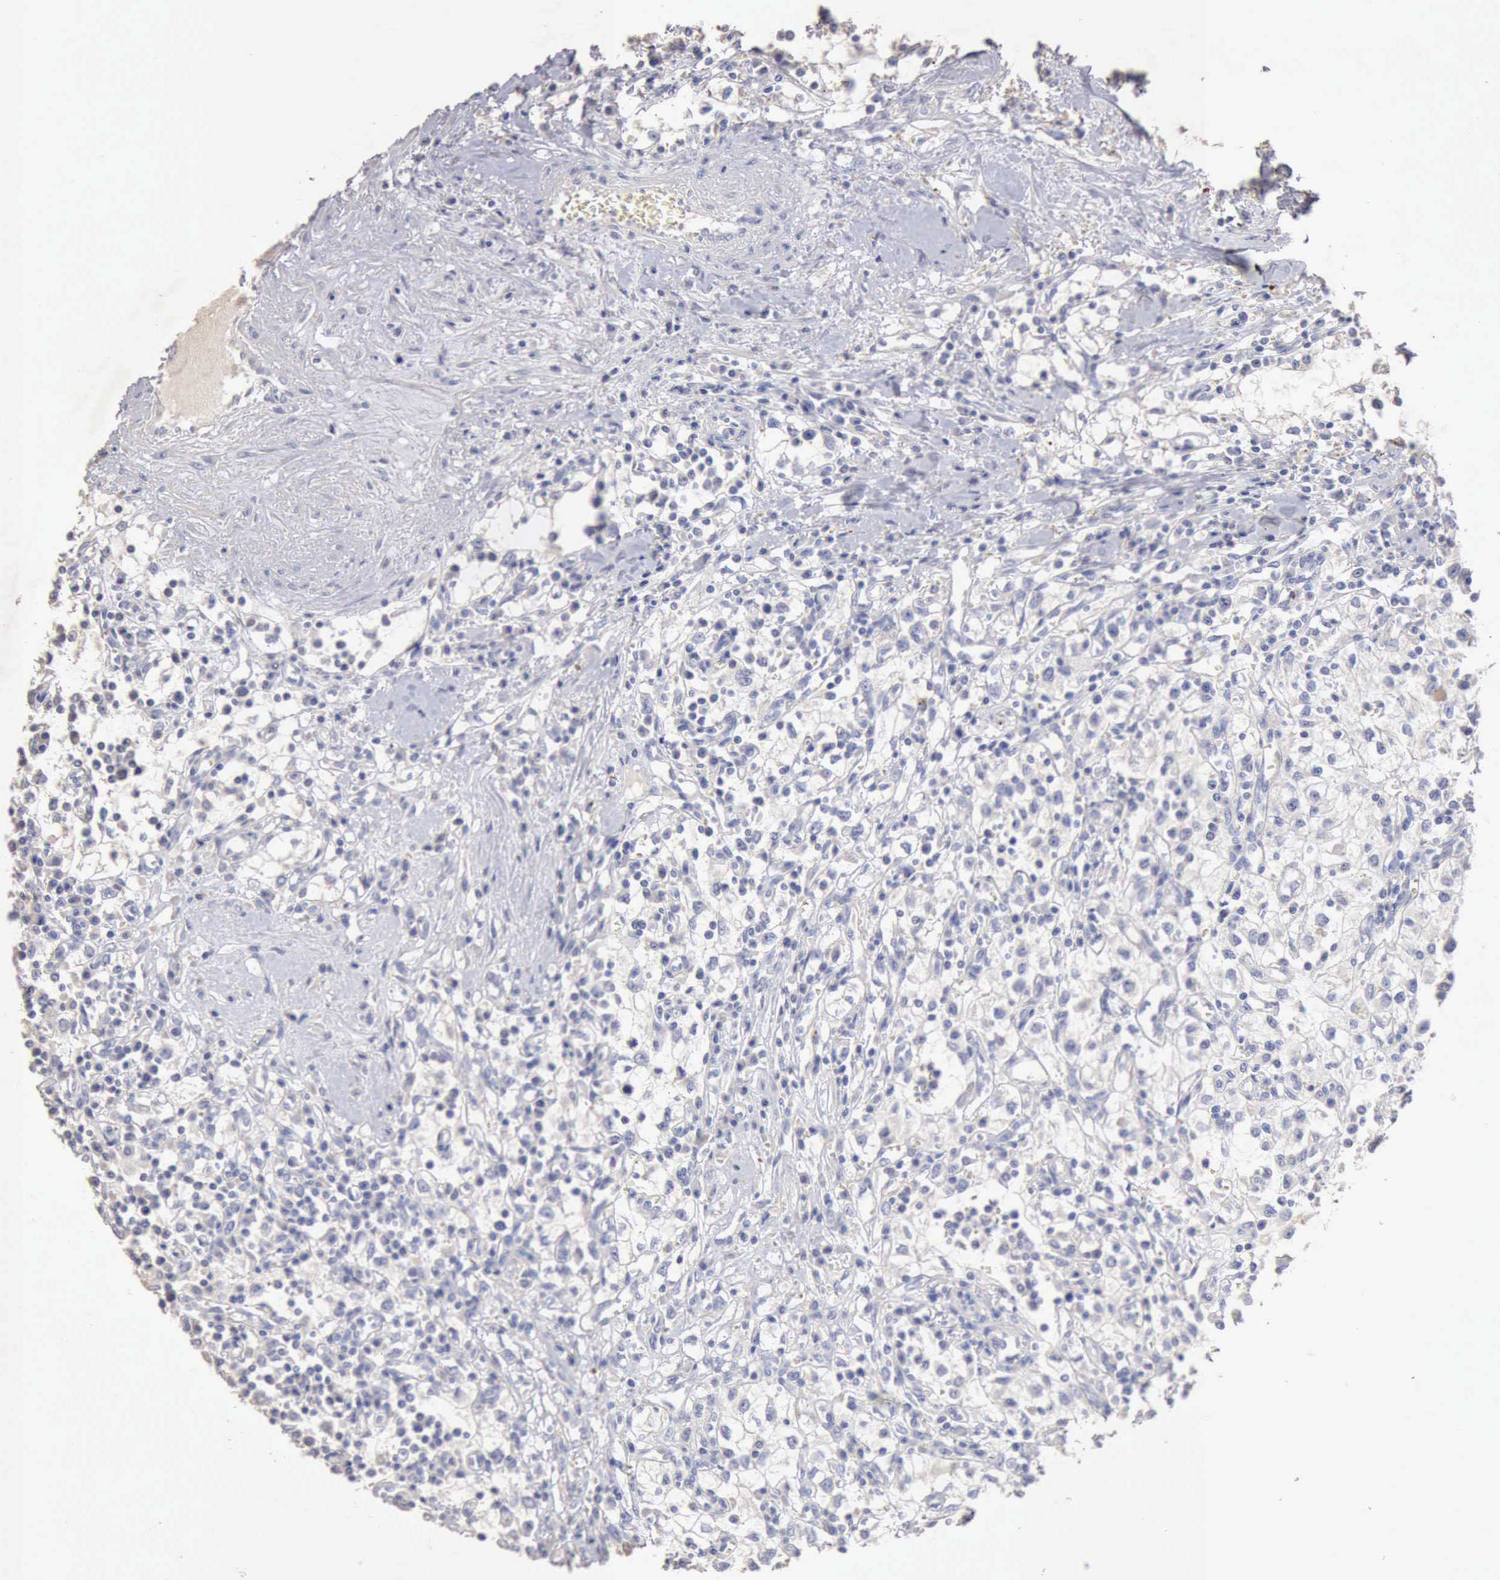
{"staining": {"intensity": "negative", "quantity": "none", "location": "none"}, "tissue": "renal cancer", "cell_type": "Tumor cells", "image_type": "cancer", "snomed": [{"axis": "morphology", "description": "Adenocarcinoma, NOS"}, {"axis": "topography", "description": "Kidney"}], "caption": "An immunohistochemistry (IHC) micrograph of renal adenocarcinoma is shown. There is no staining in tumor cells of renal adenocarcinoma.", "gene": "KRT6B", "patient": {"sex": "male", "age": 82}}